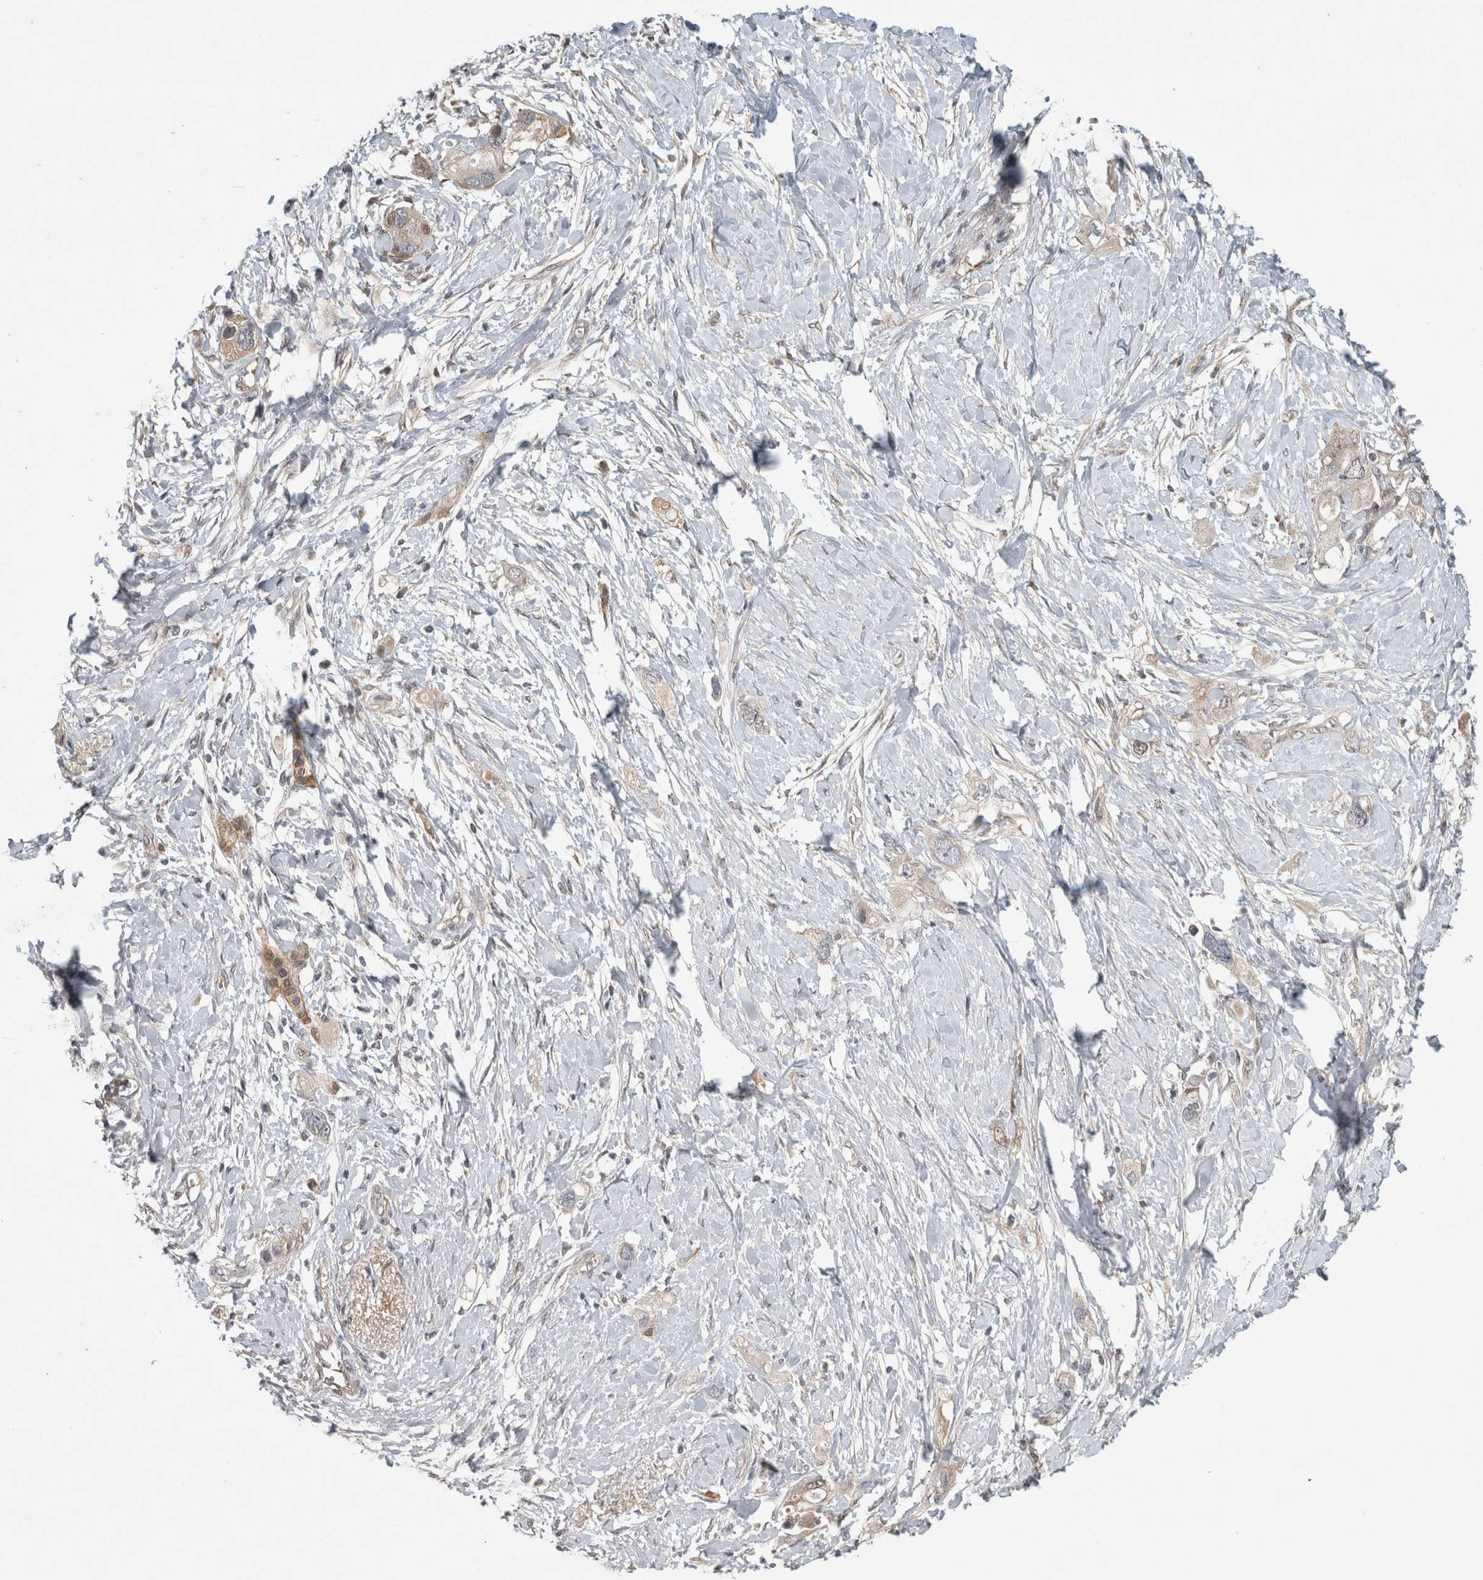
{"staining": {"intensity": "negative", "quantity": "none", "location": "none"}, "tissue": "pancreatic cancer", "cell_type": "Tumor cells", "image_type": "cancer", "snomed": [{"axis": "morphology", "description": "Adenocarcinoma, NOS"}, {"axis": "topography", "description": "Pancreas"}], "caption": "A histopathology image of human adenocarcinoma (pancreatic) is negative for staining in tumor cells.", "gene": "TRMT61B", "patient": {"sex": "female", "age": 56}}